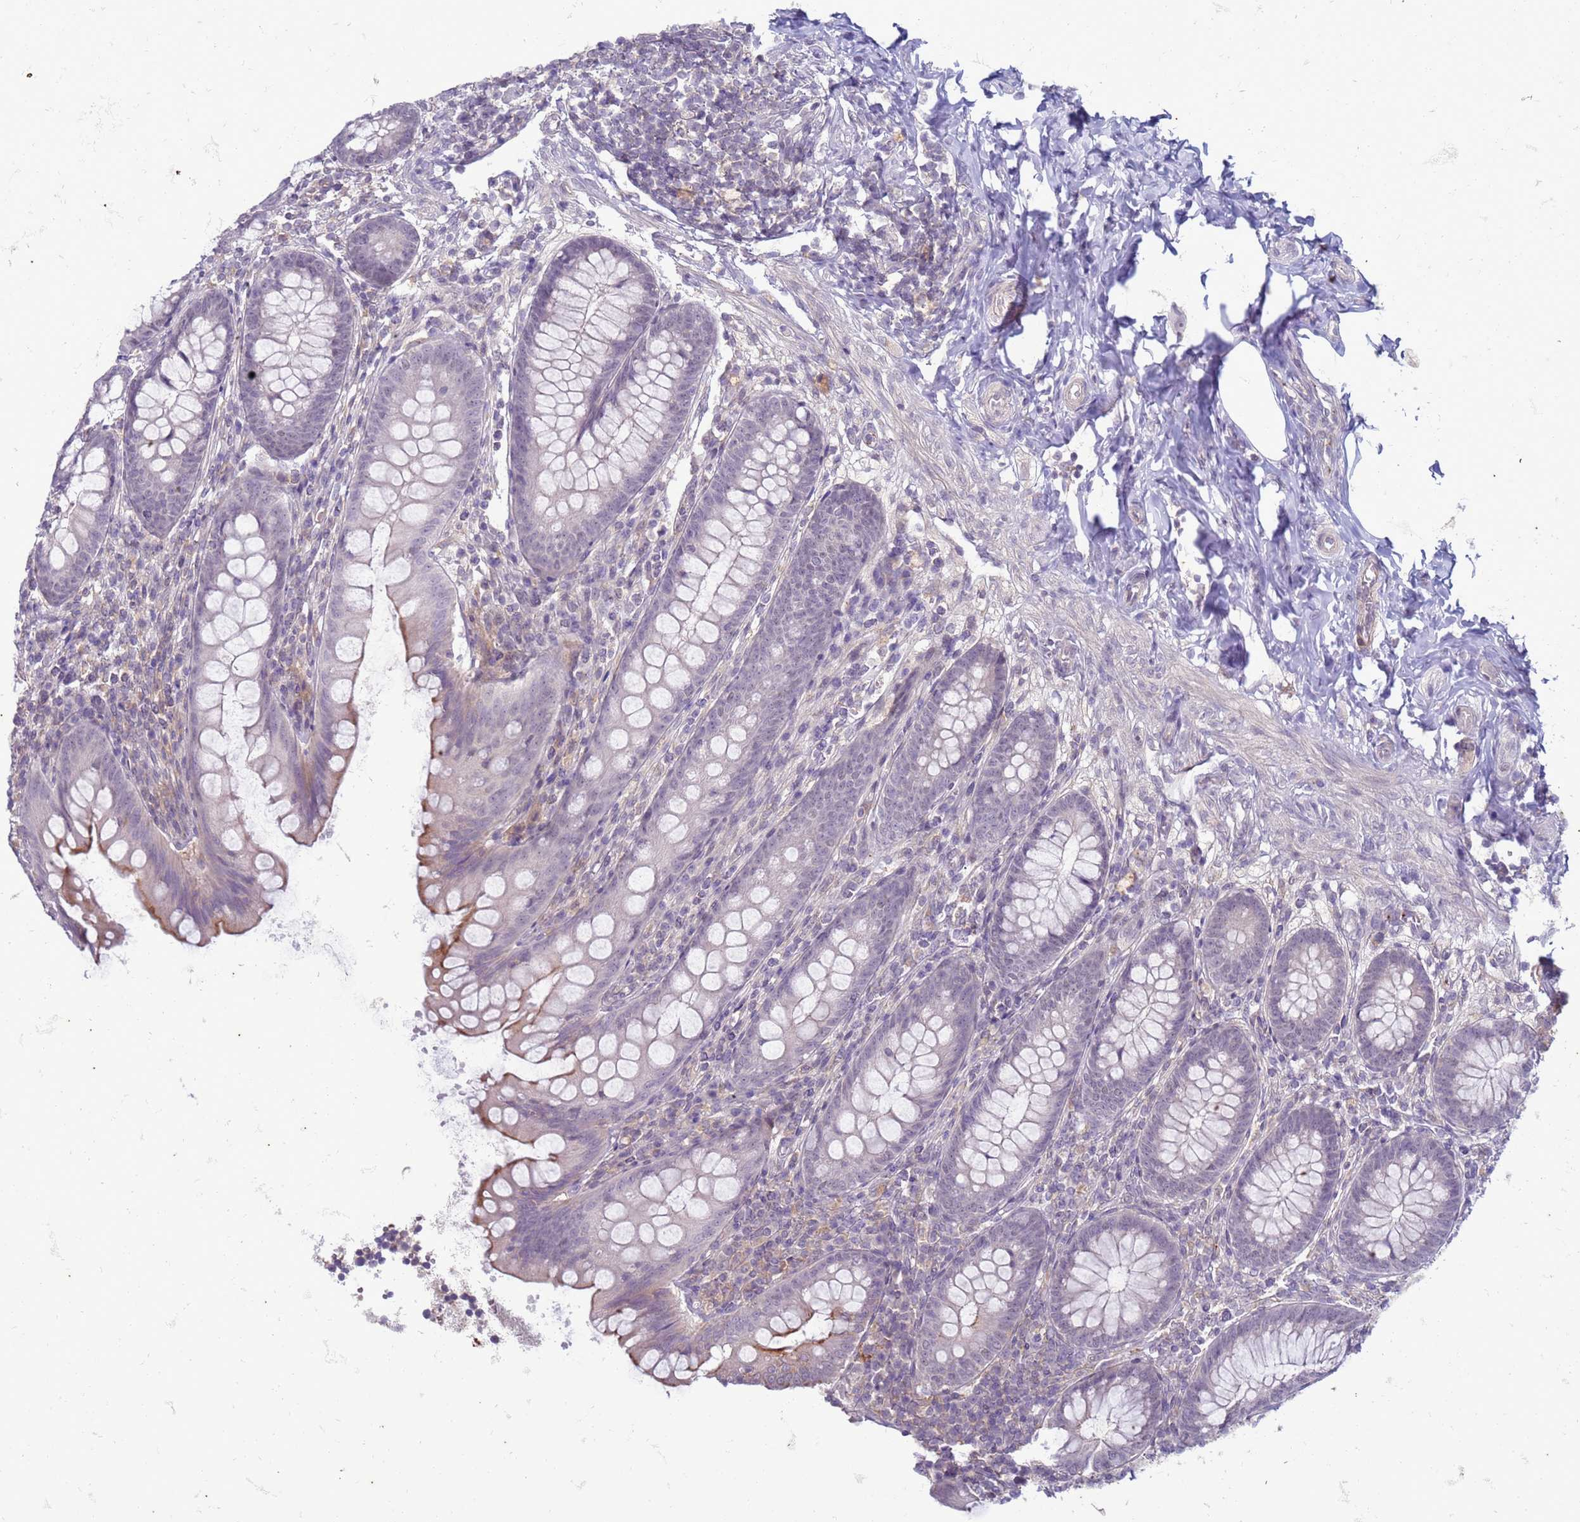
{"staining": {"intensity": "weak", "quantity": "<25%", "location": "cytoplasmic/membranous"}, "tissue": "appendix", "cell_type": "Glandular cells", "image_type": "normal", "snomed": [{"axis": "morphology", "description": "Normal tissue, NOS"}, {"axis": "topography", "description": "Appendix"}], "caption": "DAB immunohistochemical staining of benign human appendix demonstrates no significant positivity in glandular cells. (Immunohistochemistry (ihc), brightfield microscopy, high magnification).", "gene": "SLC15A3", "patient": {"sex": "female", "age": 33}}